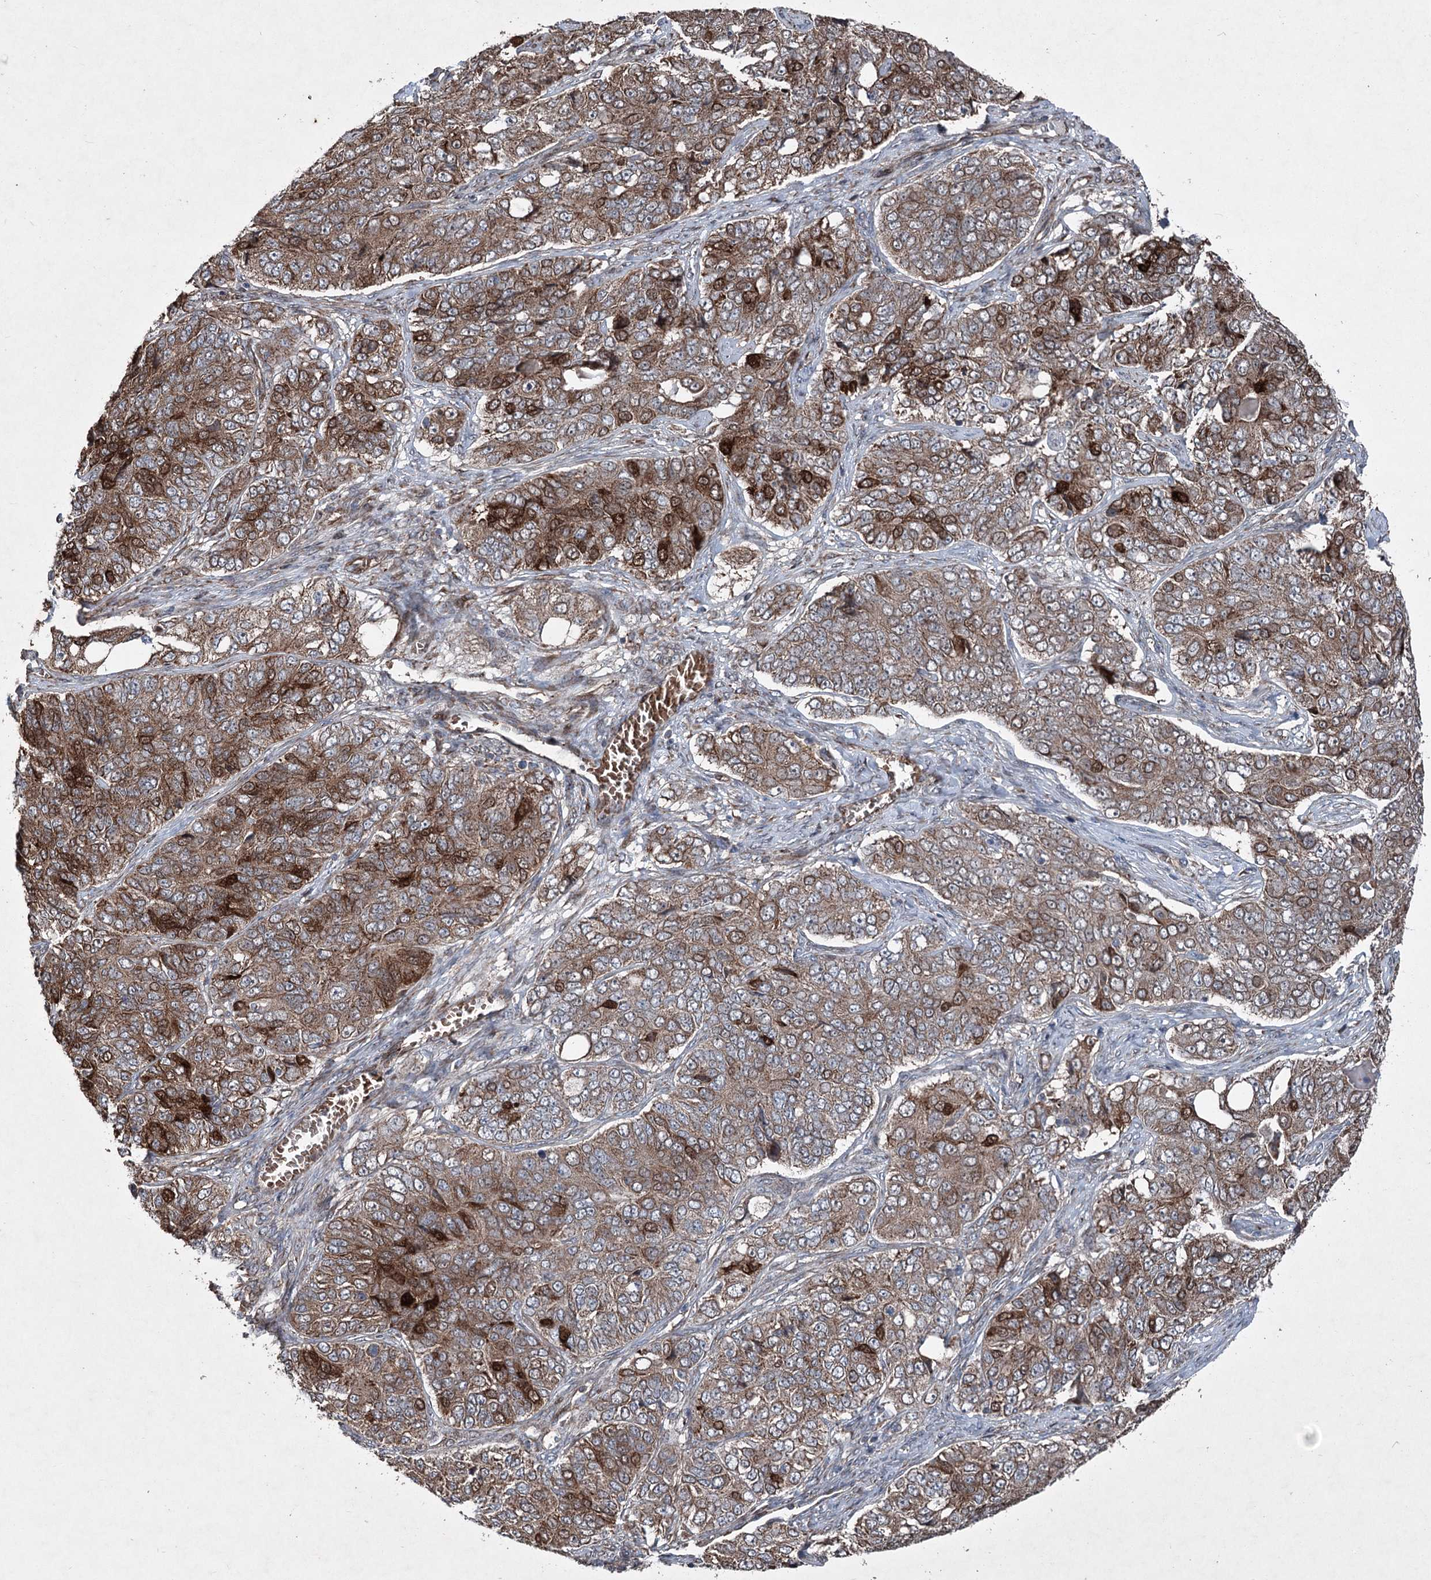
{"staining": {"intensity": "moderate", "quantity": ">75%", "location": "cytoplasmic/membranous"}, "tissue": "ovarian cancer", "cell_type": "Tumor cells", "image_type": "cancer", "snomed": [{"axis": "morphology", "description": "Carcinoma, endometroid"}, {"axis": "topography", "description": "Ovary"}], "caption": "This photomicrograph reveals immunohistochemistry (IHC) staining of human ovarian cancer (endometroid carcinoma), with medium moderate cytoplasmic/membranous expression in about >75% of tumor cells.", "gene": "SERINC5", "patient": {"sex": "female", "age": 51}}